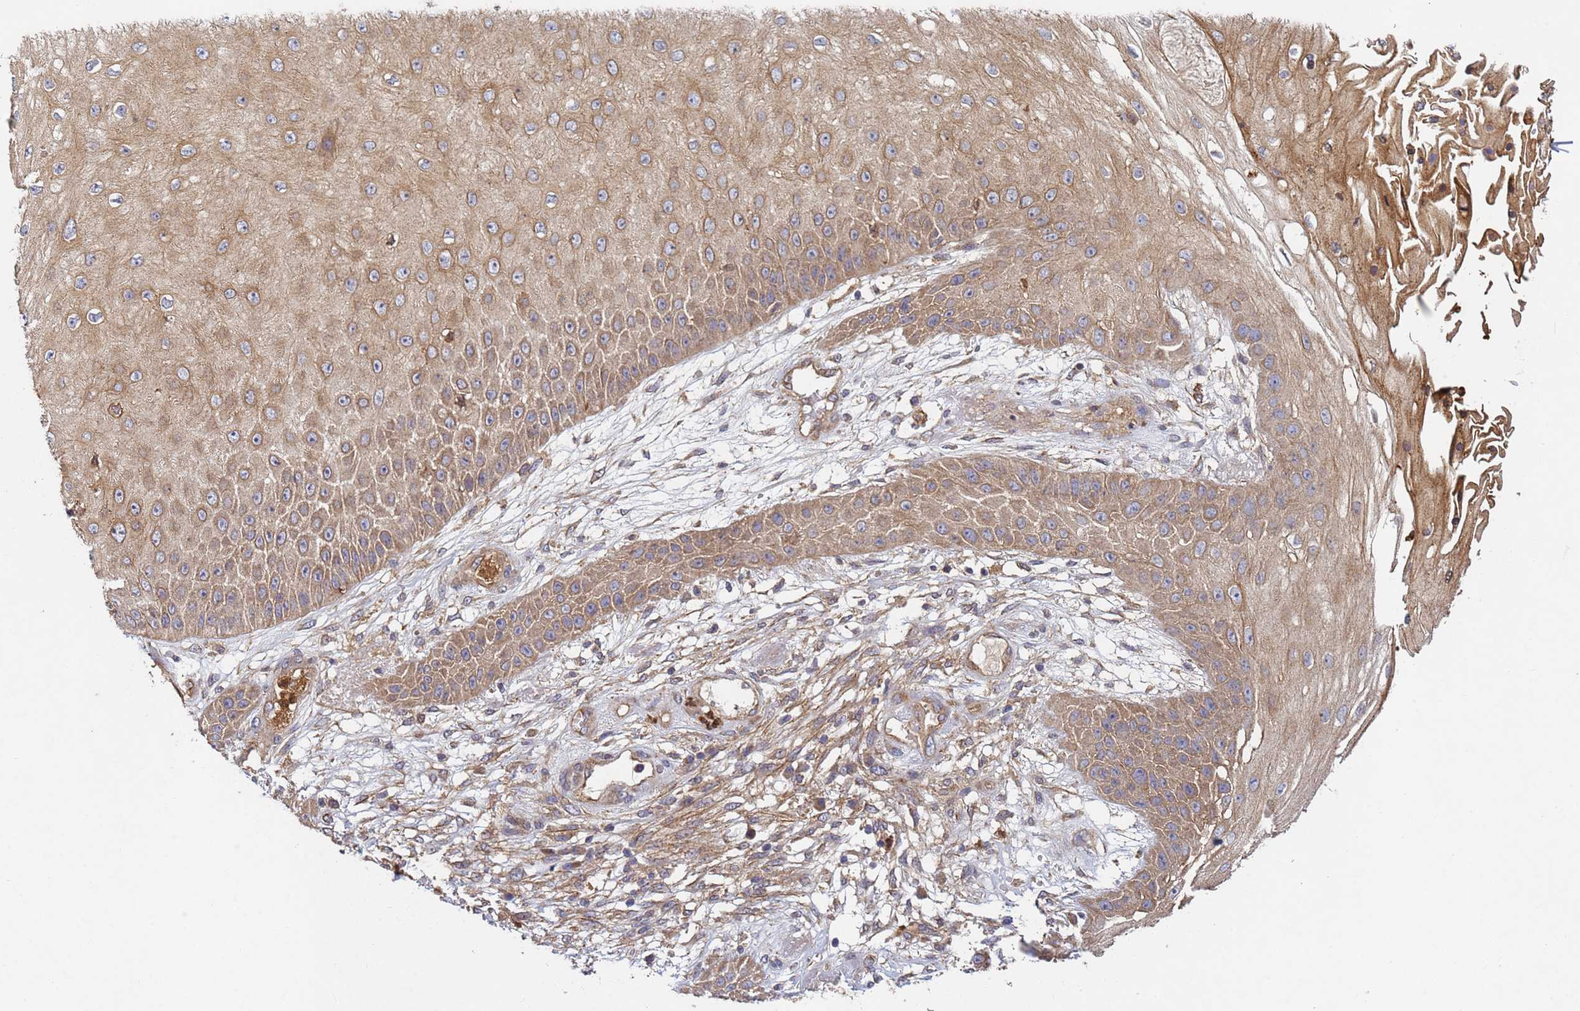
{"staining": {"intensity": "moderate", "quantity": ">75%", "location": "cytoplasmic/membranous"}, "tissue": "skin cancer", "cell_type": "Tumor cells", "image_type": "cancer", "snomed": [{"axis": "morphology", "description": "Squamous cell carcinoma, NOS"}, {"axis": "topography", "description": "Skin"}], "caption": "An IHC photomicrograph of neoplastic tissue is shown. Protein staining in brown labels moderate cytoplasmic/membranous positivity in skin squamous cell carcinoma within tumor cells.", "gene": "C8orf34", "patient": {"sex": "male", "age": 70}}